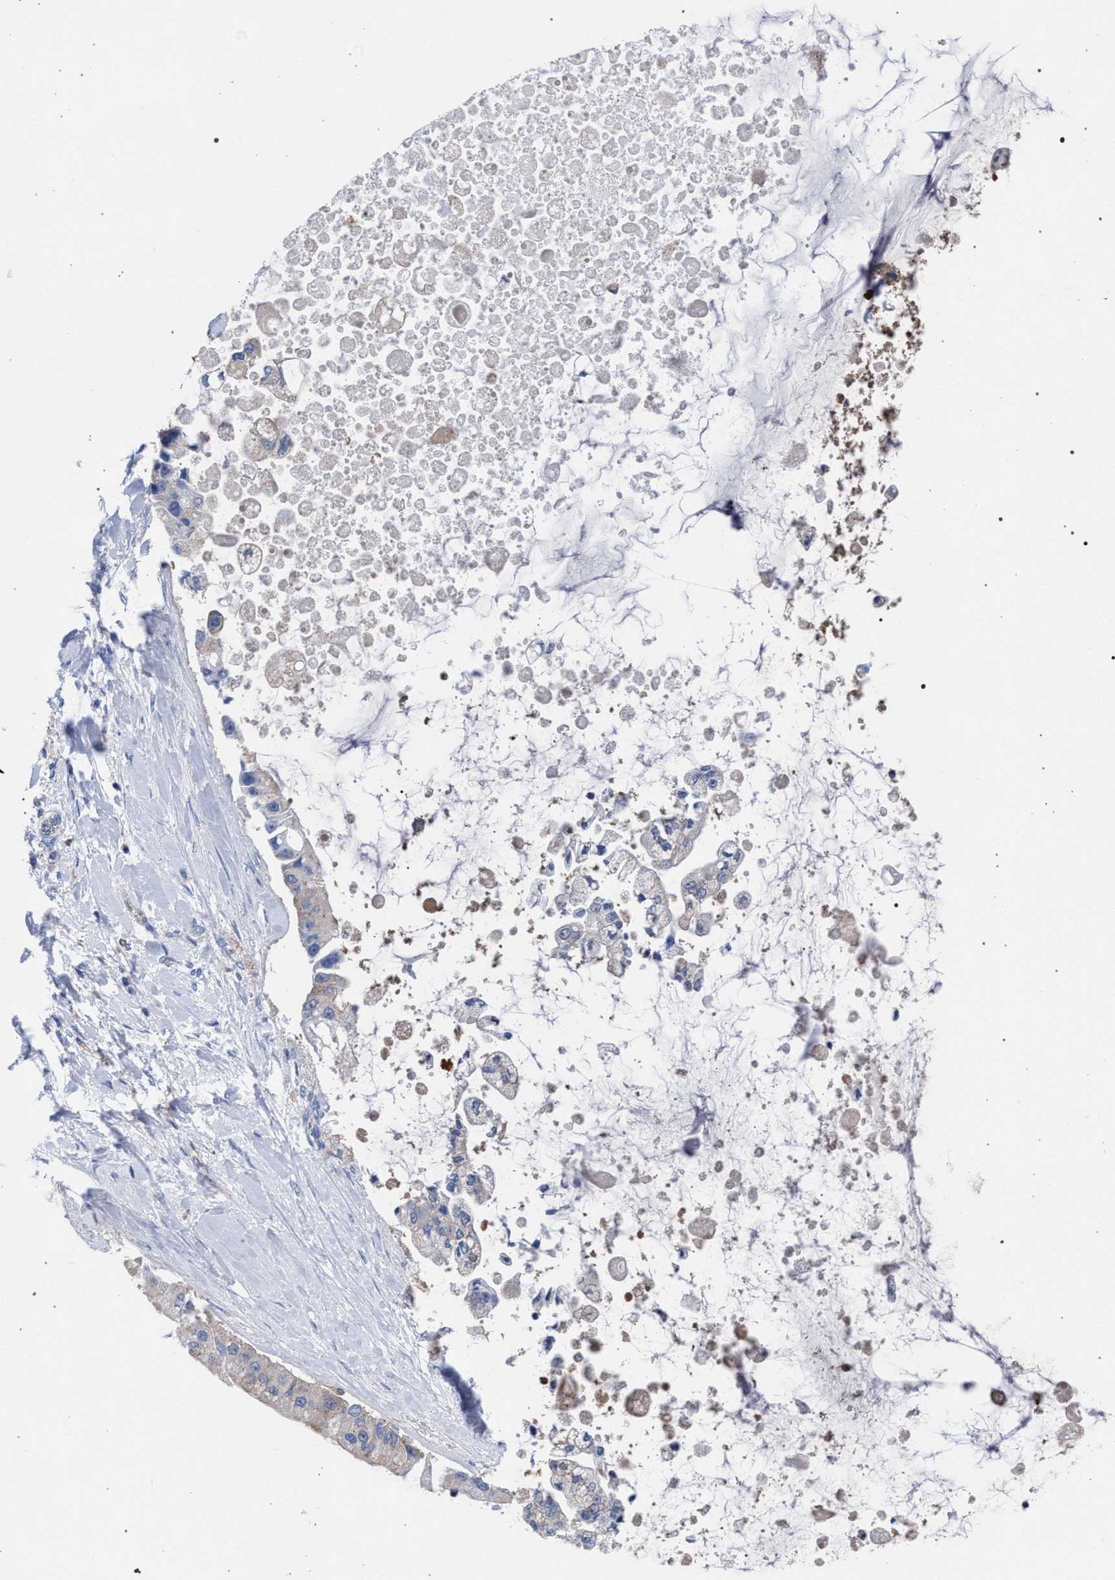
{"staining": {"intensity": "weak", "quantity": "25%-75%", "location": "cytoplasmic/membranous"}, "tissue": "liver cancer", "cell_type": "Tumor cells", "image_type": "cancer", "snomed": [{"axis": "morphology", "description": "Cholangiocarcinoma"}, {"axis": "topography", "description": "Liver"}], "caption": "This is an image of immunohistochemistry staining of liver cholangiocarcinoma, which shows weak staining in the cytoplasmic/membranous of tumor cells.", "gene": "GMPR", "patient": {"sex": "male", "age": 50}}